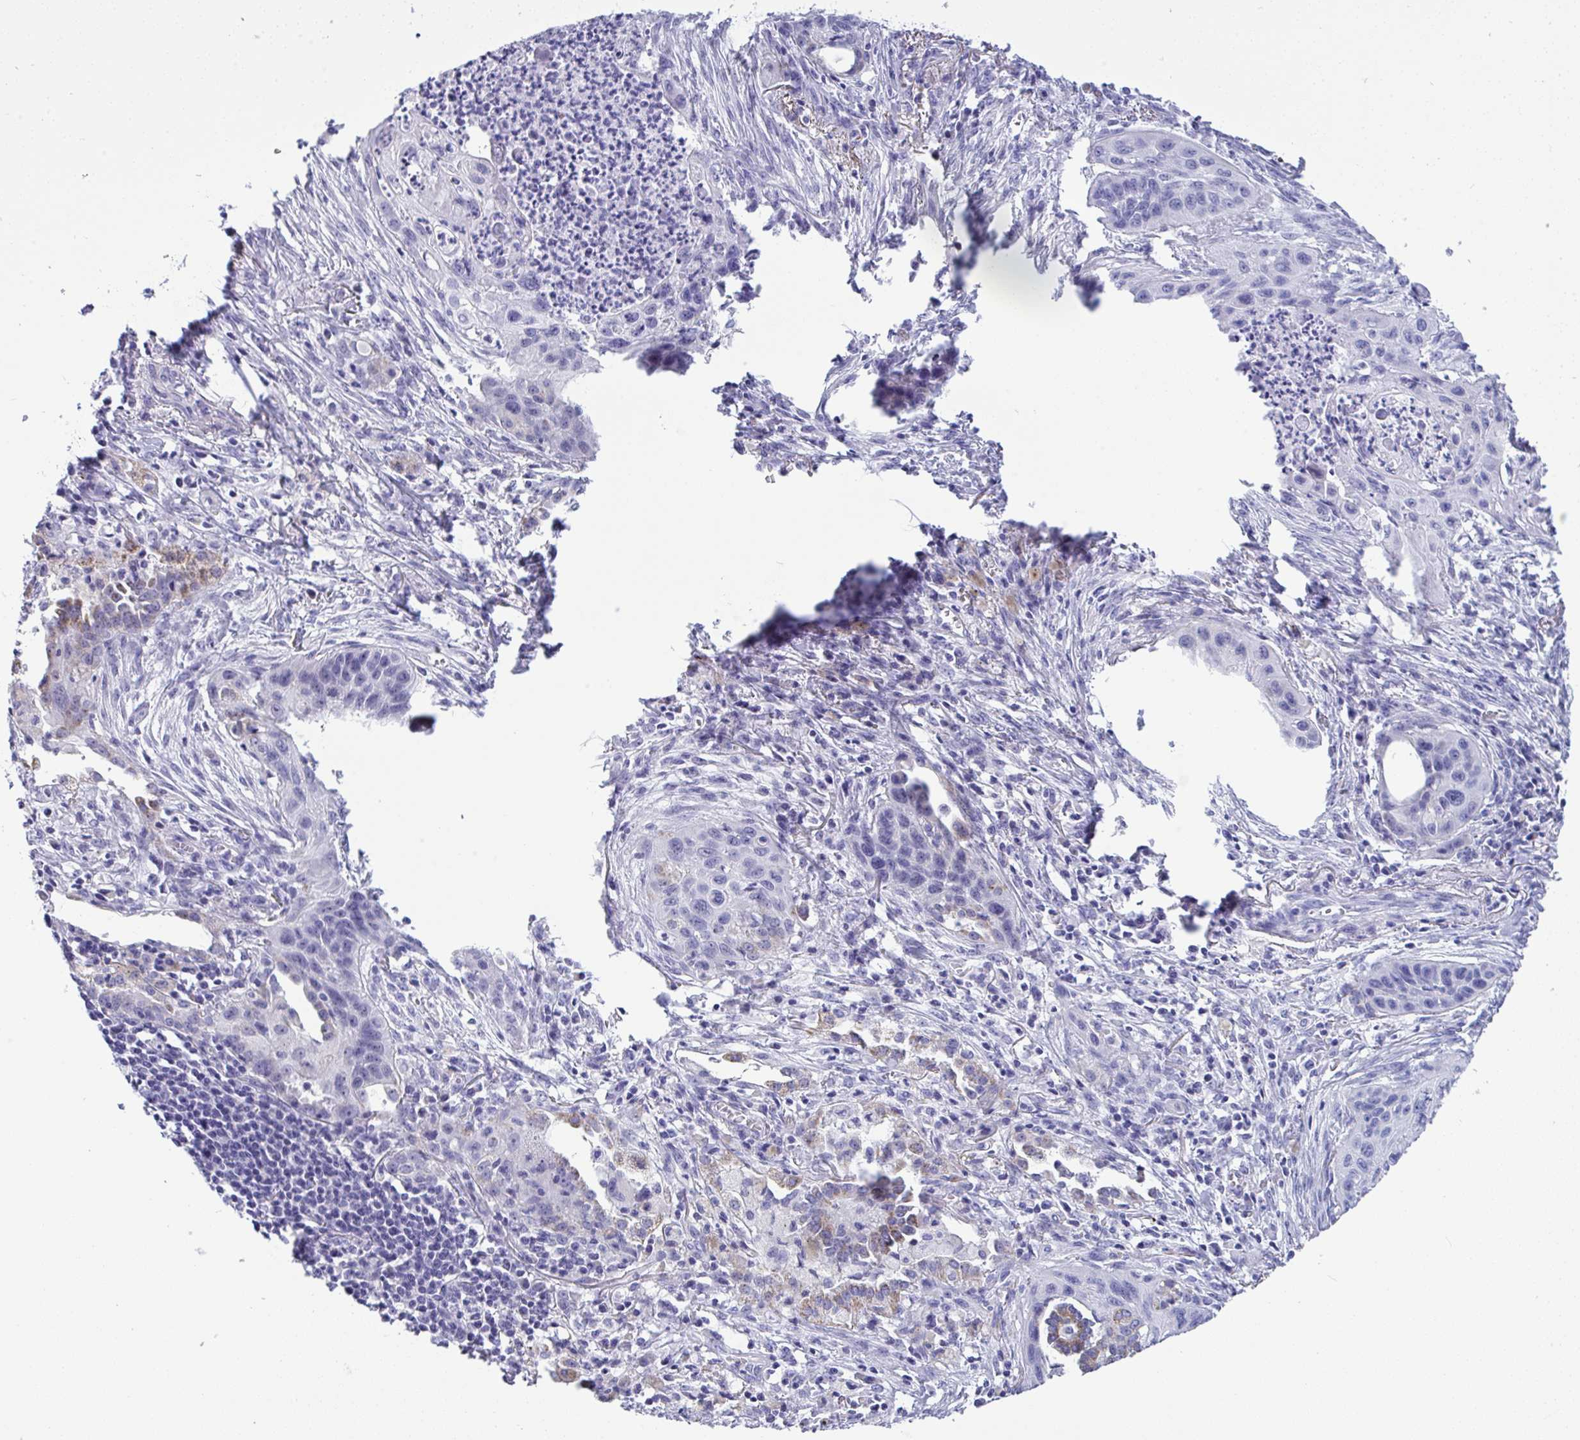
{"staining": {"intensity": "negative", "quantity": "none", "location": "none"}, "tissue": "lung cancer", "cell_type": "Tumor cells", "image_type": "cancer", "snomed": [{"axis": "morphology", "description": "Squamous cell carcinoma, NOS"}, {"axis": "topography", "description": "Lung"}], "caption": "Lung squamous cell carcinoma stained for a protein using immunohistochemistry (IHC) shows no staining tumor cells.", "gene": "YBX2", "patient": {"sex": "male", "age": 71}}